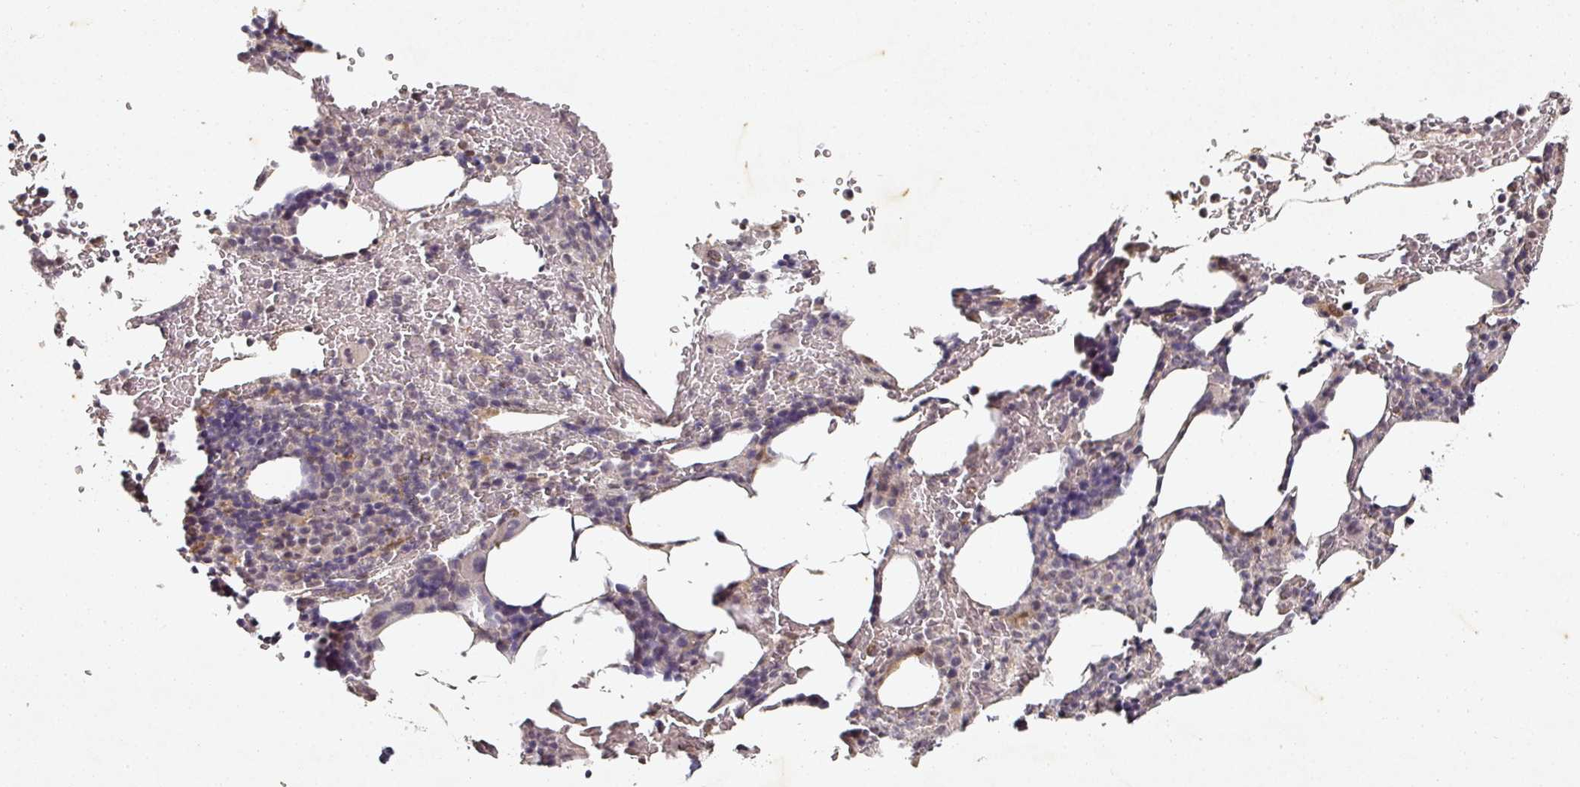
{"staining": {"intensity": "negative", "quantity": "none", "location": "none"}, "tissue": "bone marrow", "cell_type": "Hematopoietic cells", "image_type": "normal", "snomed": [{"axis": "morphology", "description": "Normal tissue, NOS"}, {"axis": "topography", "description": "Bone marrow"}], "caption": "DAB (3,3'-diaminobenzidine) immunohistochemical staining of benign bone marrow exhibits no significant positivity in hematopoietic cells.", "gene": "CAPN5", "patient": {"sex": "male", "age": 62}}